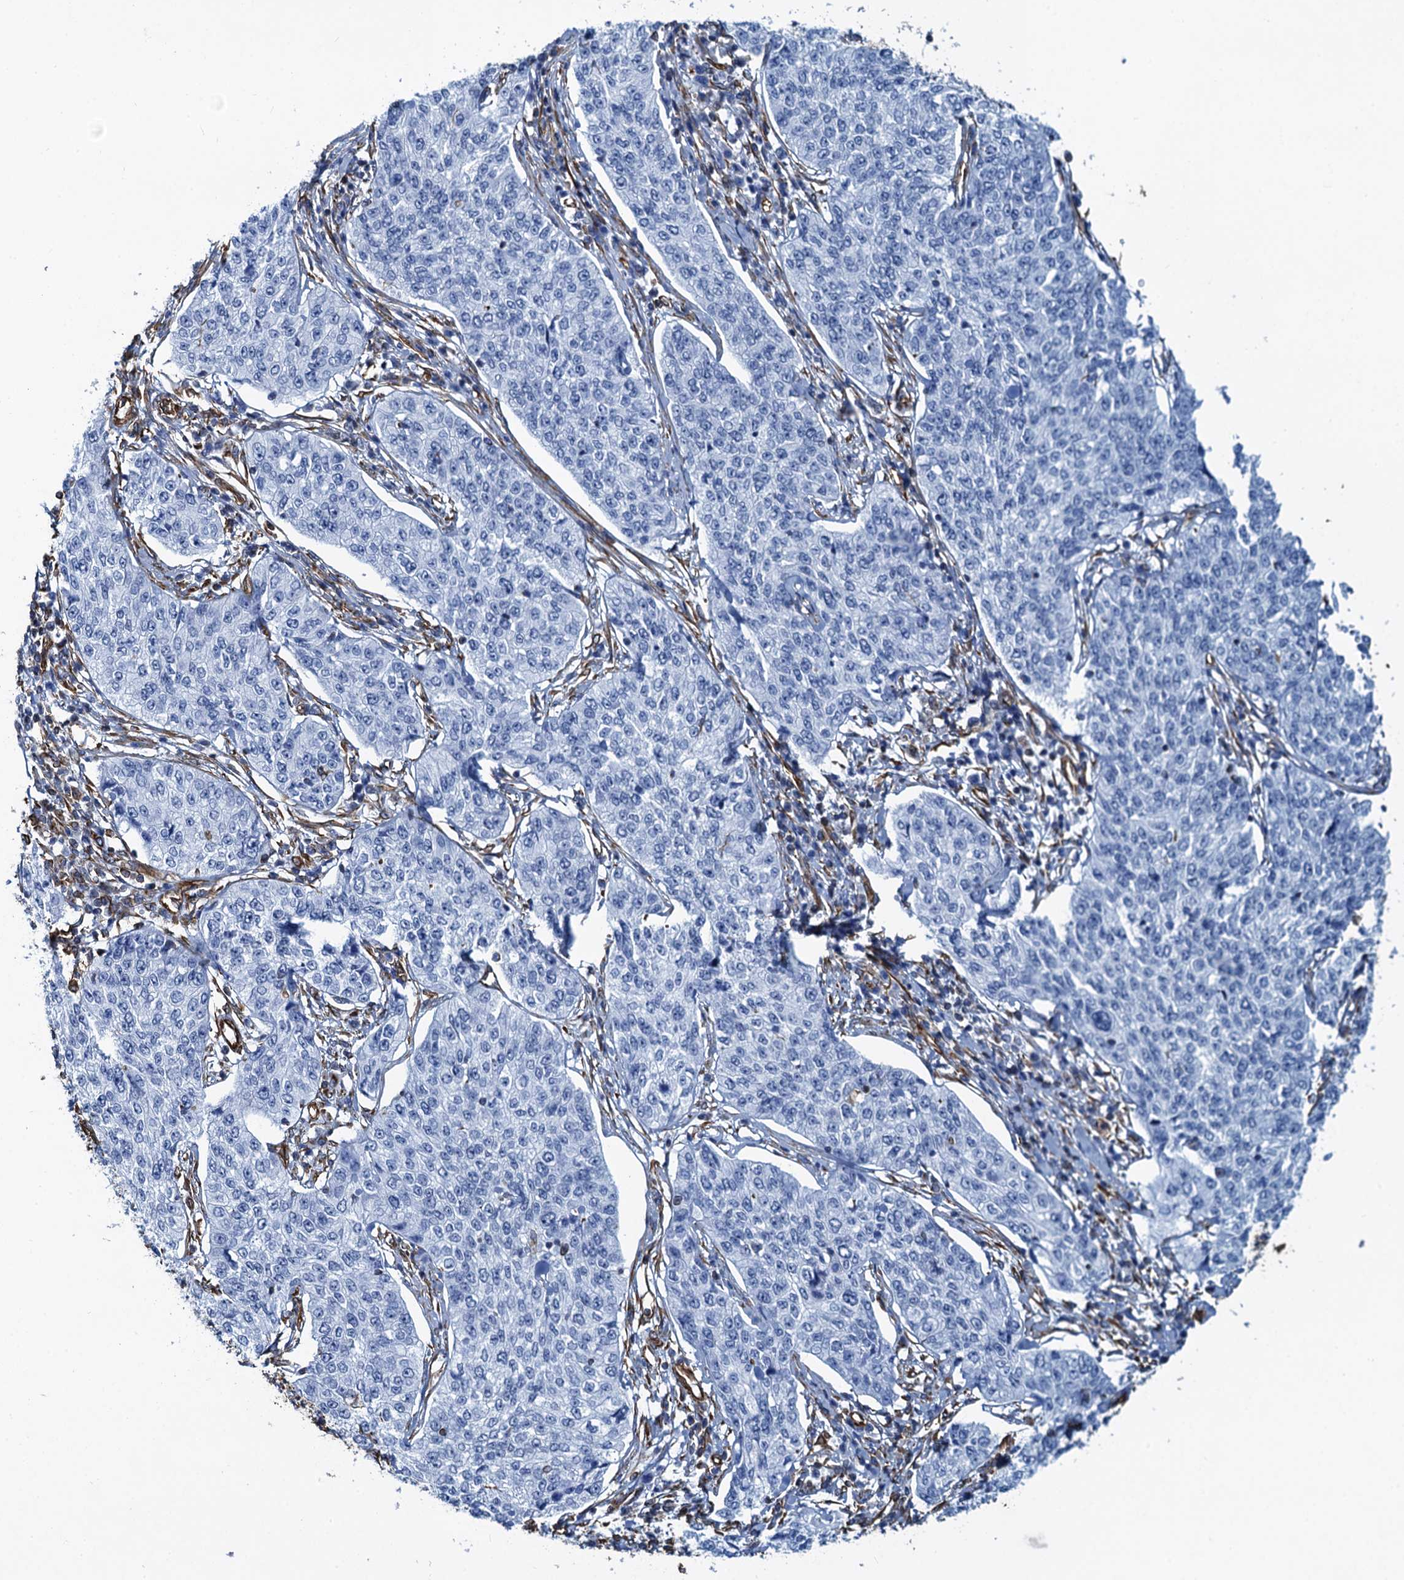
{"staining": {"intensity": "negative", "quantity": "none", "location": "none"}, "tissue": "cervical cancer", "cell_type": "Tumor cells", "image_type": "cancer", "snomed": [{"axis": "morphology", "description": "Squamous cell carcinoma, NOS"}, {"axis": "topography", "description": "Cervix"}], "caption": "High magnification brightfield microscopy of squamous cell carcinoma (cervical) stained with DAB (3,3'-diaminobenzidine) (brown) and counterstained with hematoxylin (blue): tumor cells show no significant expression.", "gene": "PGM2", "patient": {"sex": "female", "age": 35}}